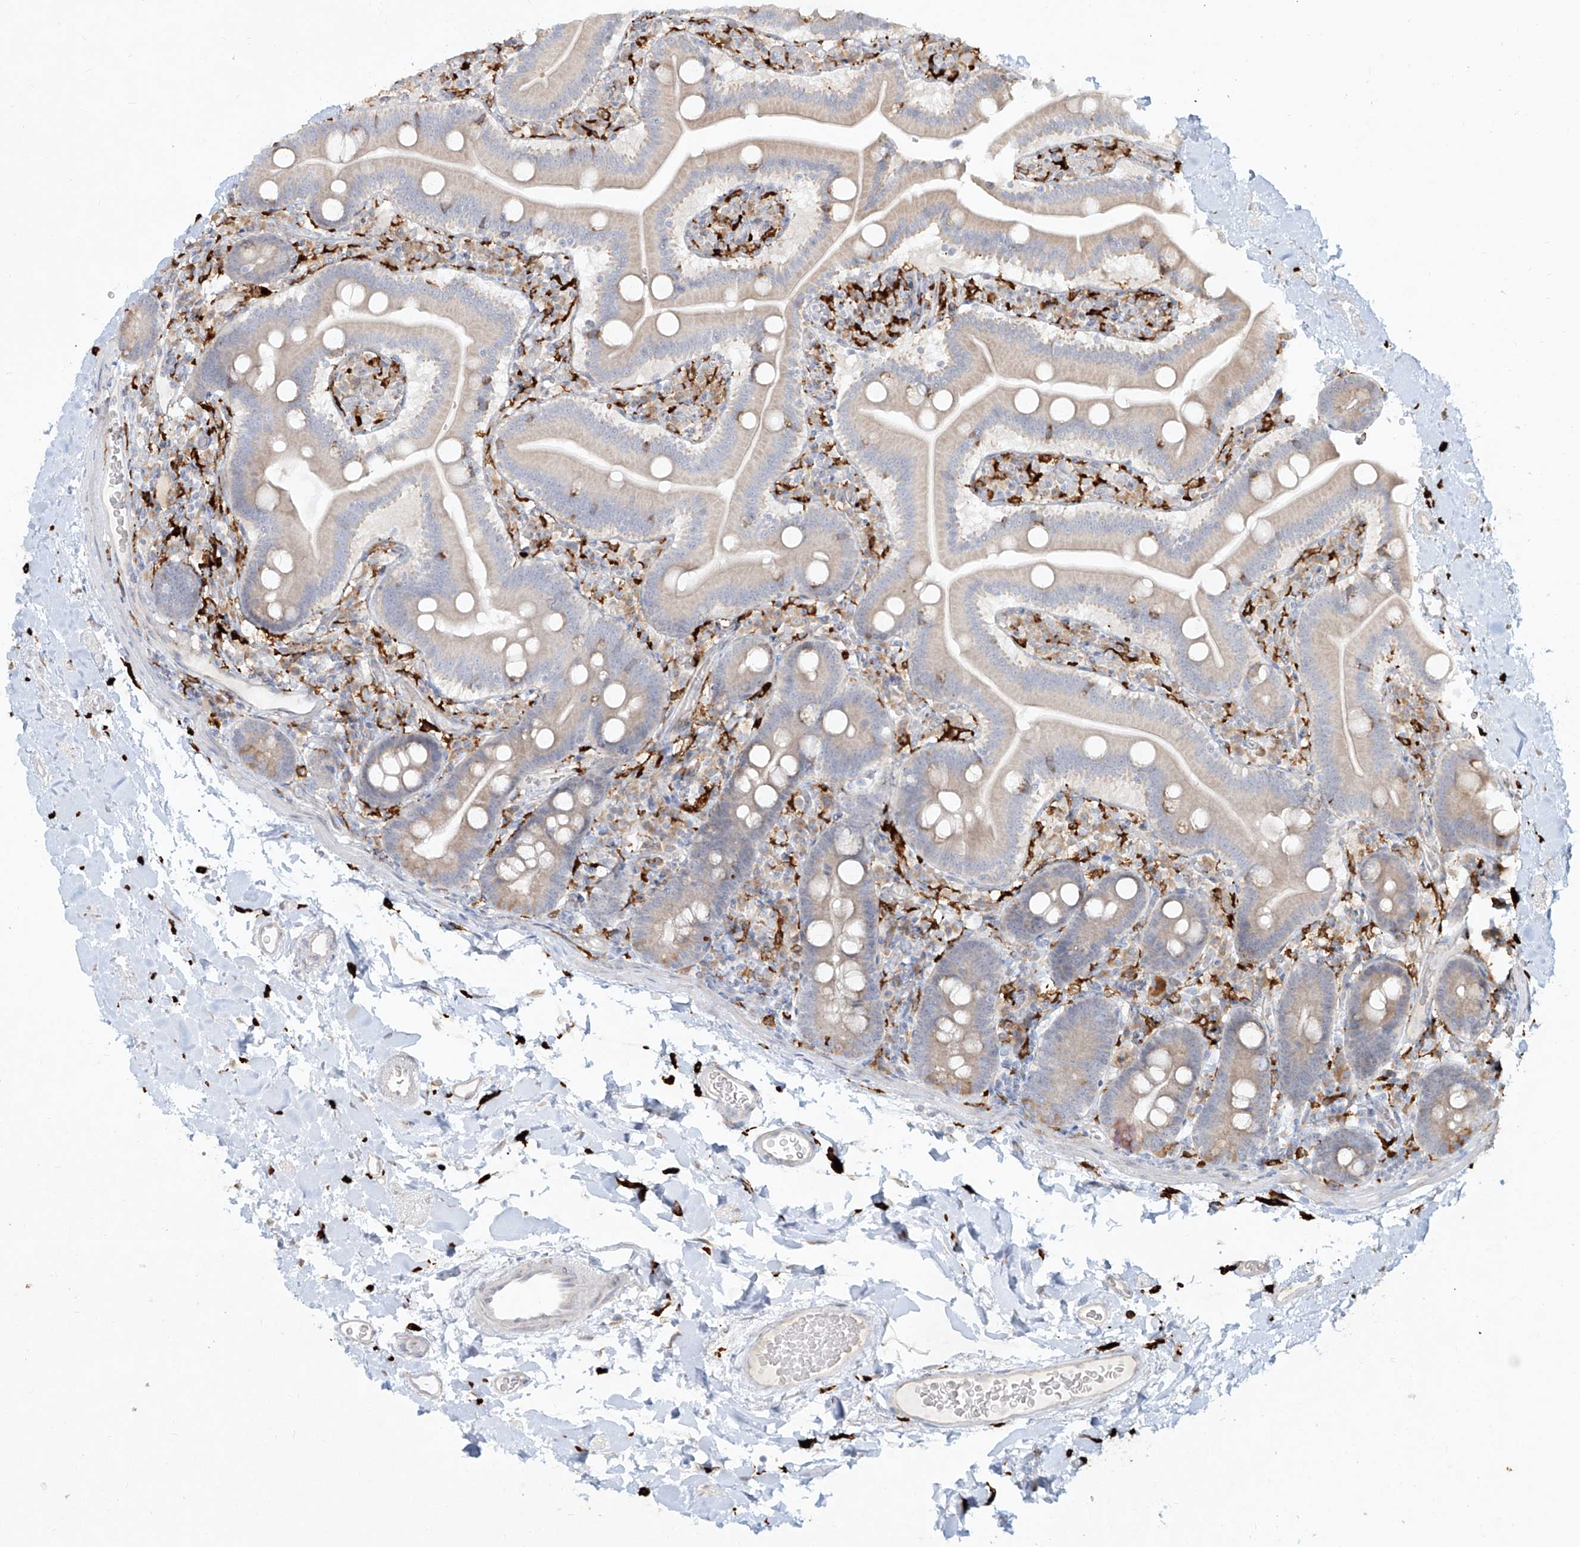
{"staining": {"intensity": "moderate", "quantity": "<25%", "location": "cytoplasmic/membranous"}, "tissue": "duodenum", "cell_type": "Glandular cells", "image_type": "normal", "snomed": [{"axis": "morphology", "description": "Normal tissue, NOS"}, {"axis": "topography", "description": "Duodenum"}], "caption": "A micrograph of duodenum stained for a protein reveals moderate cytoplasmic/membranous brown staining in glandular cells.", "gene": "CD209", "patient": {"sex": "male", "age": 55}}